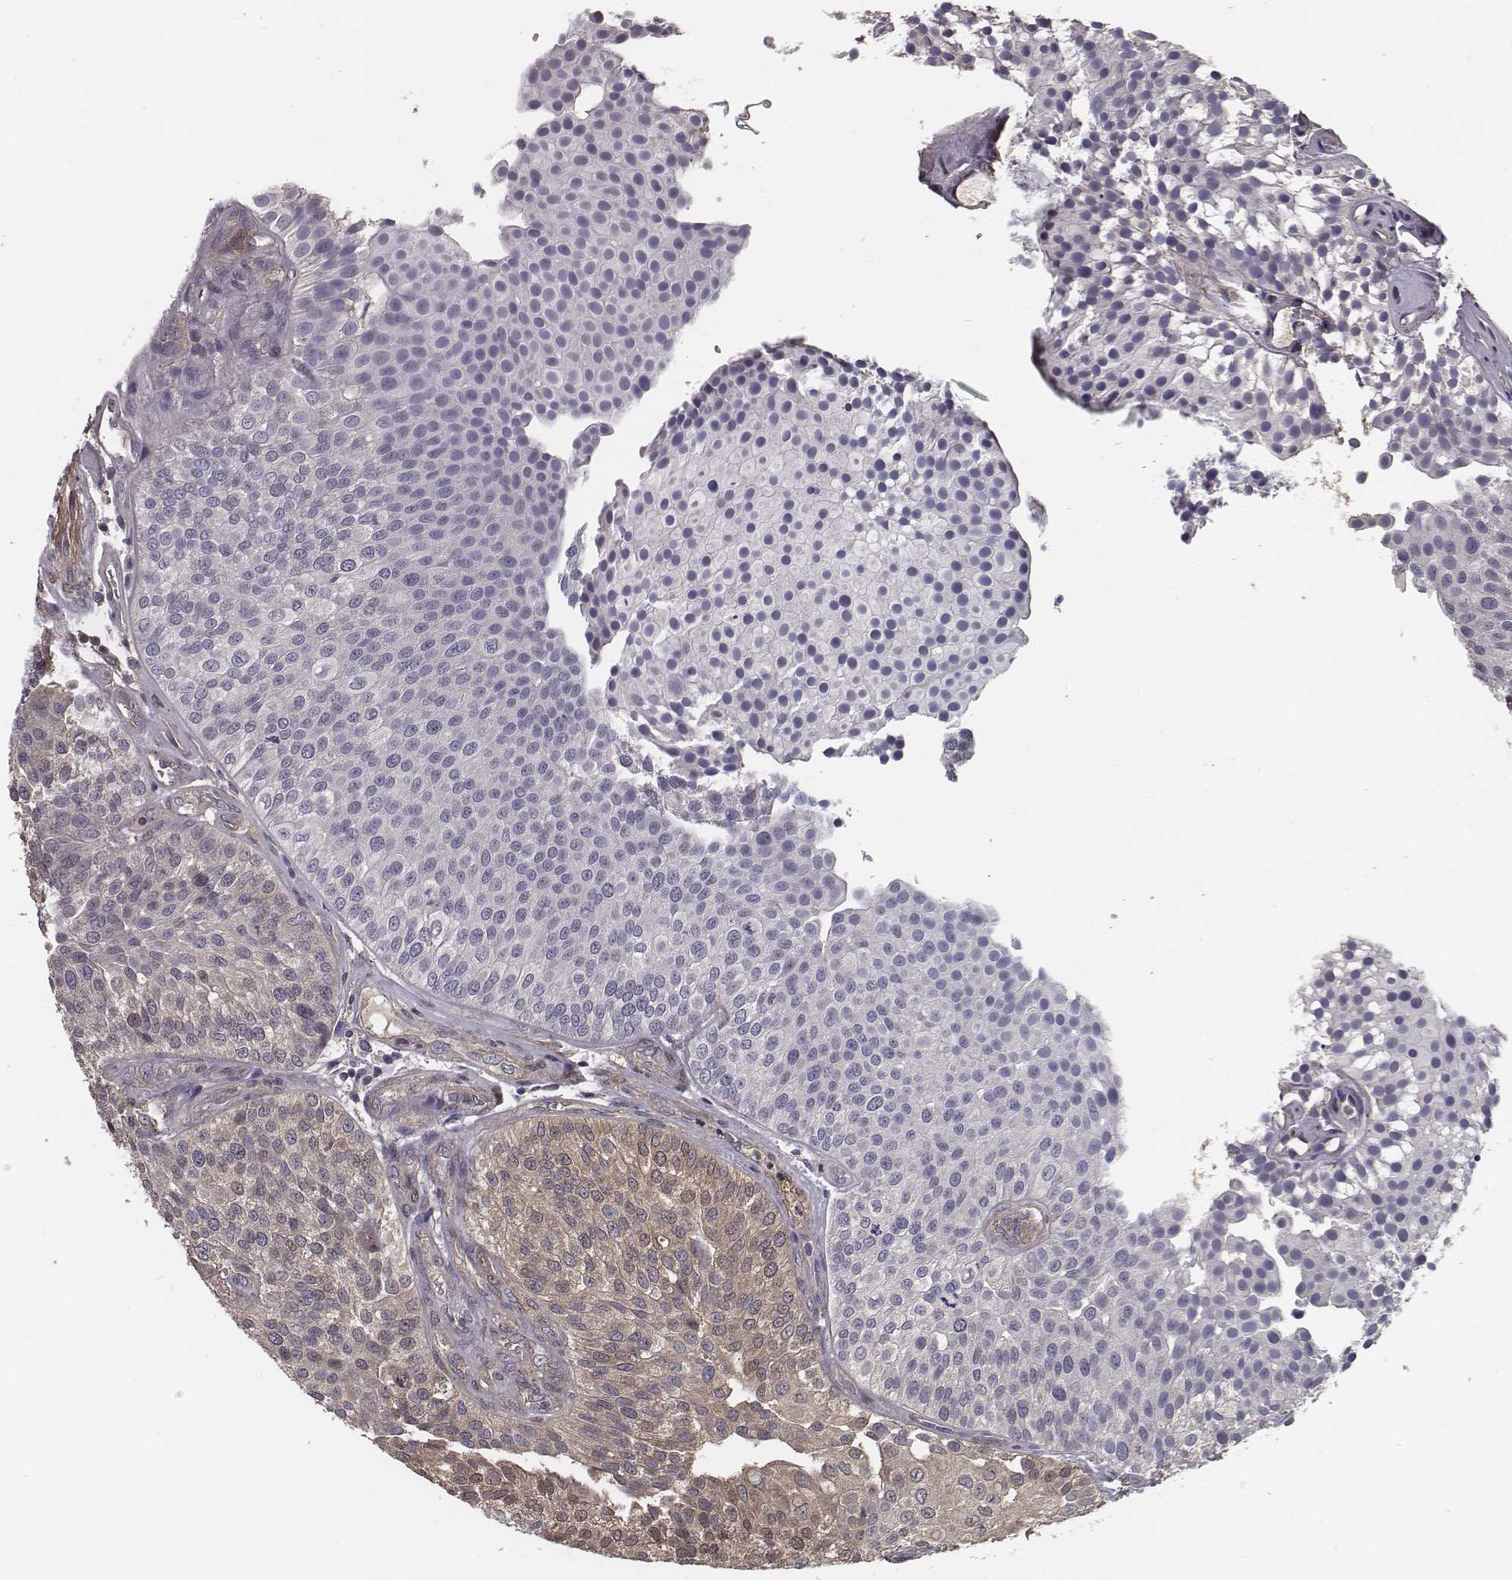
{"staining": {"intensity": "weak", "quantity": "<25%", "location": "cytoplasmic/membranous"}, "tissue": "urothelial cancer", "cell_type": "Tumor cells", "image_type": "cancer", "snomed": [{"axis": "morphology", "description": "Urothelial carcinoma, Low grade"}, {"axis": "topography", "description": "Urinary bladder"}], "caption": "Tumor cells show no significant protein staining in urothelial cancer. (Stains: DAB IHC with hematoxylin counter stain, Microscopy: brightfield microscopy at high magnification).", "gene": "ISYNA1", "patient": {"sex": "female", "age": 87}}